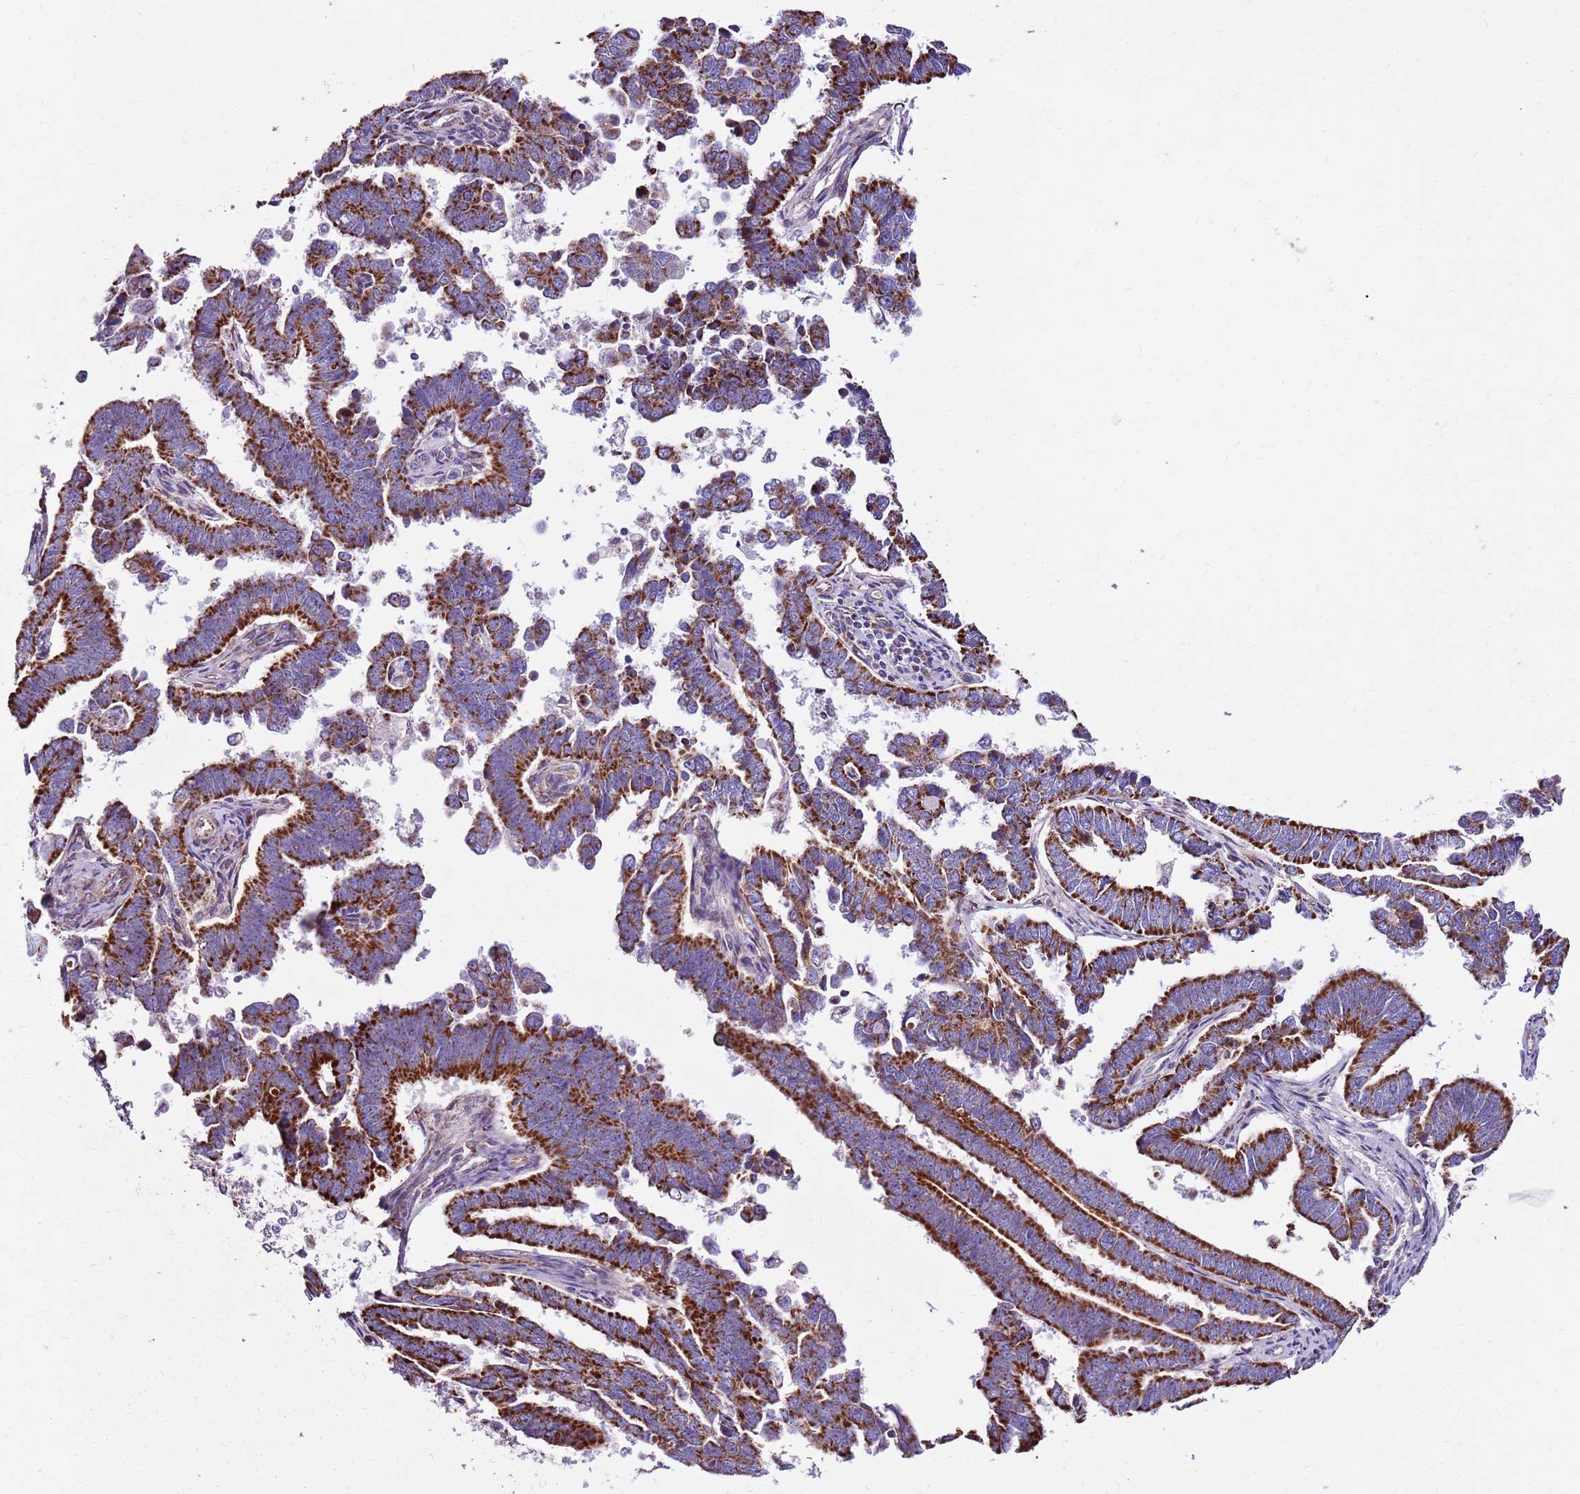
{"staining": {"intensity": "strong", "quantity": ">75%", "location": "cytoplasmic/membranous"}, "tissue": "endometrial cancer", "cell_type": "Tumor cells", "image_type": "cancer", "snomed": [{"axis": "morphology", "description": "Adenocarcinoma, NOS"}, {"axis": "topography", "description": "Endometrium"}], "caption": "Immunohistochemical staining of endometrial cancer (adenocarcinoma) shows strong cytoplasmic/membranous protein staining in about >75% of tumor cells. (DAB (3,3'-diaminobenzidine) = brown stain, brightfield microscopy at high magnification).", "gene": "HECTD4", "patient": {"sex": "female", "age": 75}}